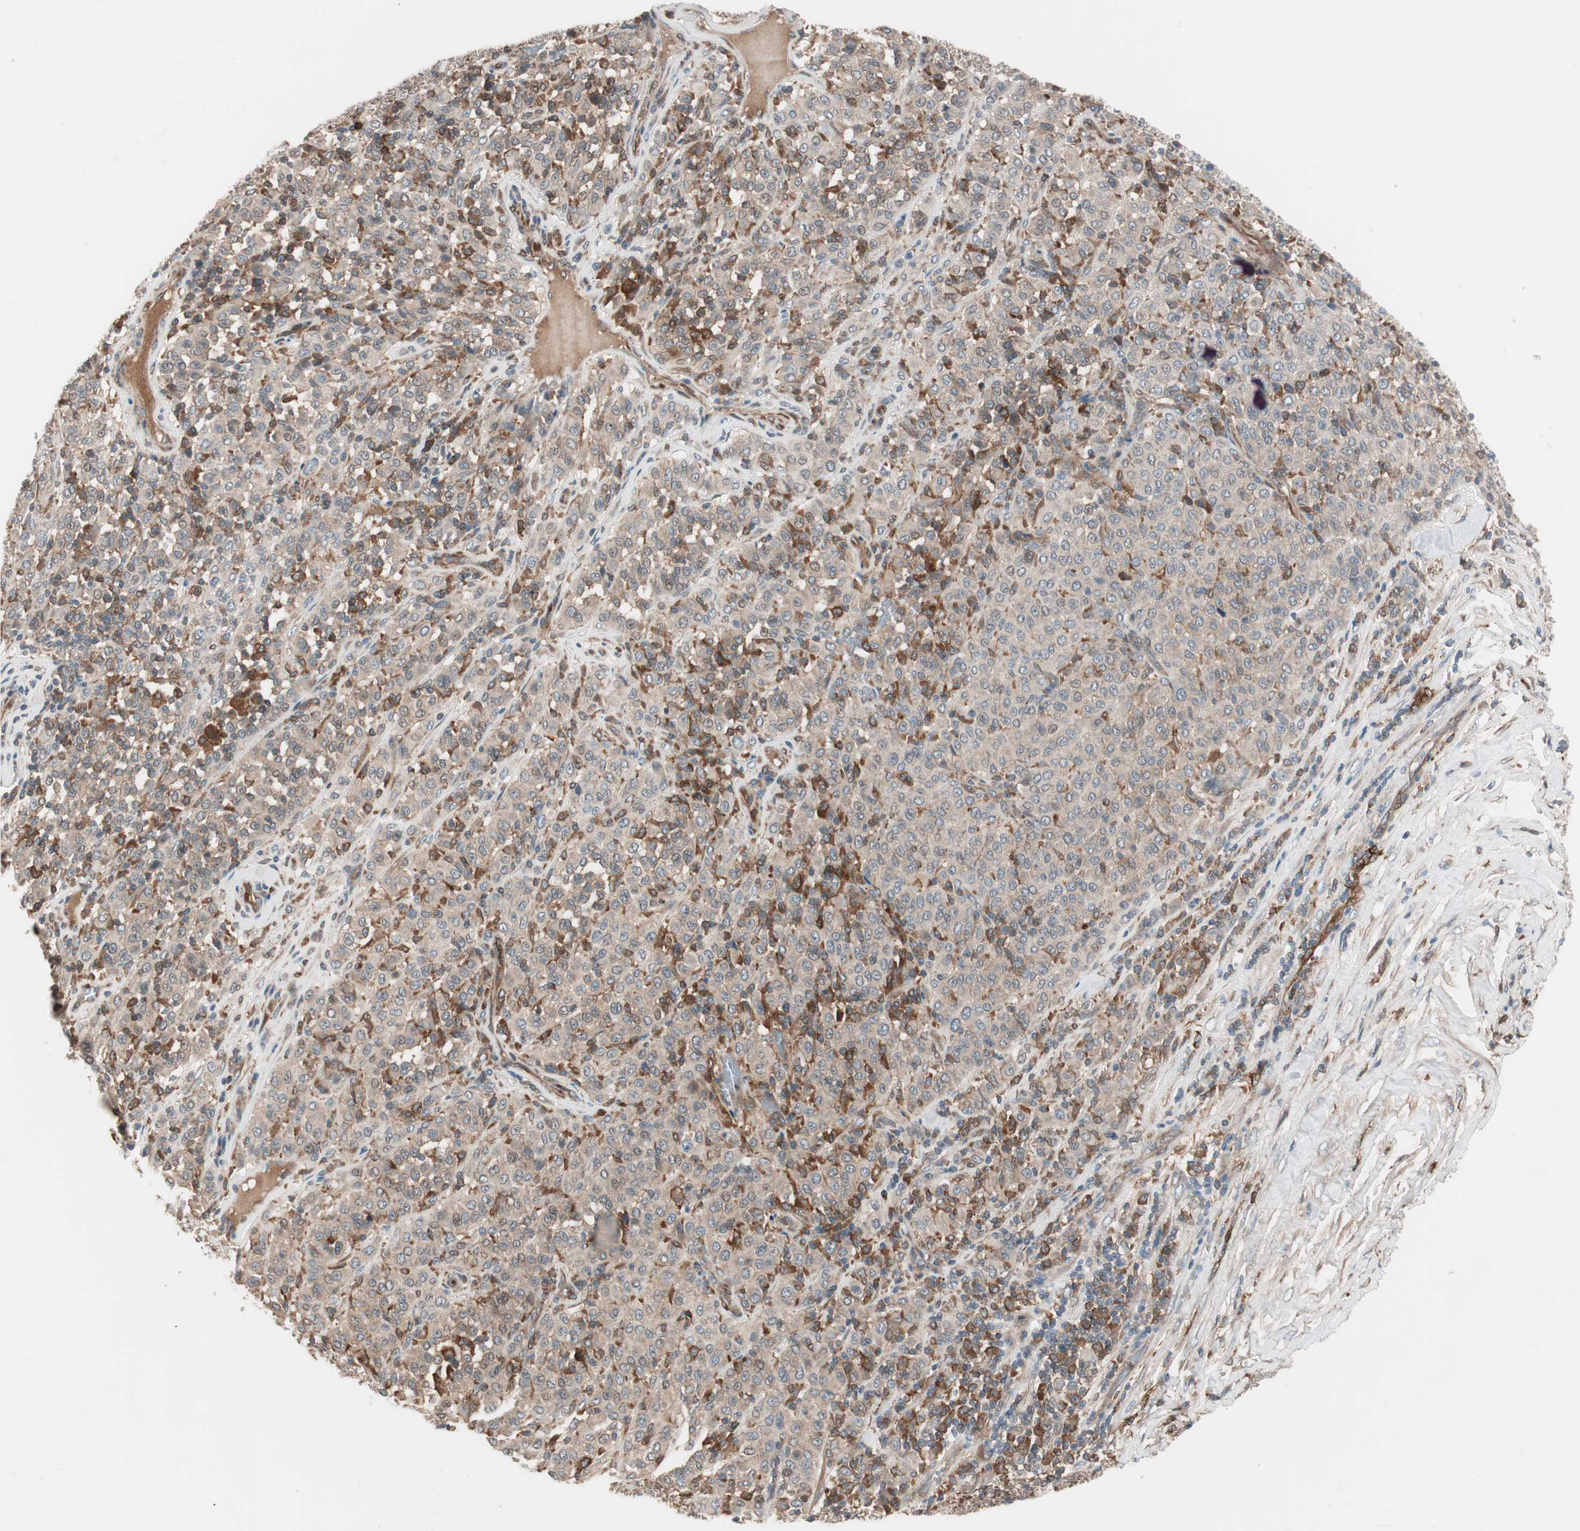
{"staining": {"intensity": "weak", "quantity": ">75%", "location": "cytoplasmic/membranous"}, "tissue": "melanoma", "cell_type": "Tumor cells", "image_type": "cancer", "snomed": [{"axis": "morphology", "description": "Malignant melanoma, Metastatic site"}, {"axis": "topography", "description": "Pancreas"}], "caption": "DAB immunohistochemical staining of melanoma demonstrates weak cytoplasmic/membranous protein expression in approximately >75% of tumor cells. (Stains: DAB in brown, nuclei in blue, Microscopy: brightfield microscopy at high magnification).", "gene": "STAB1", "patient": {"sex": "female", "age": 30}}